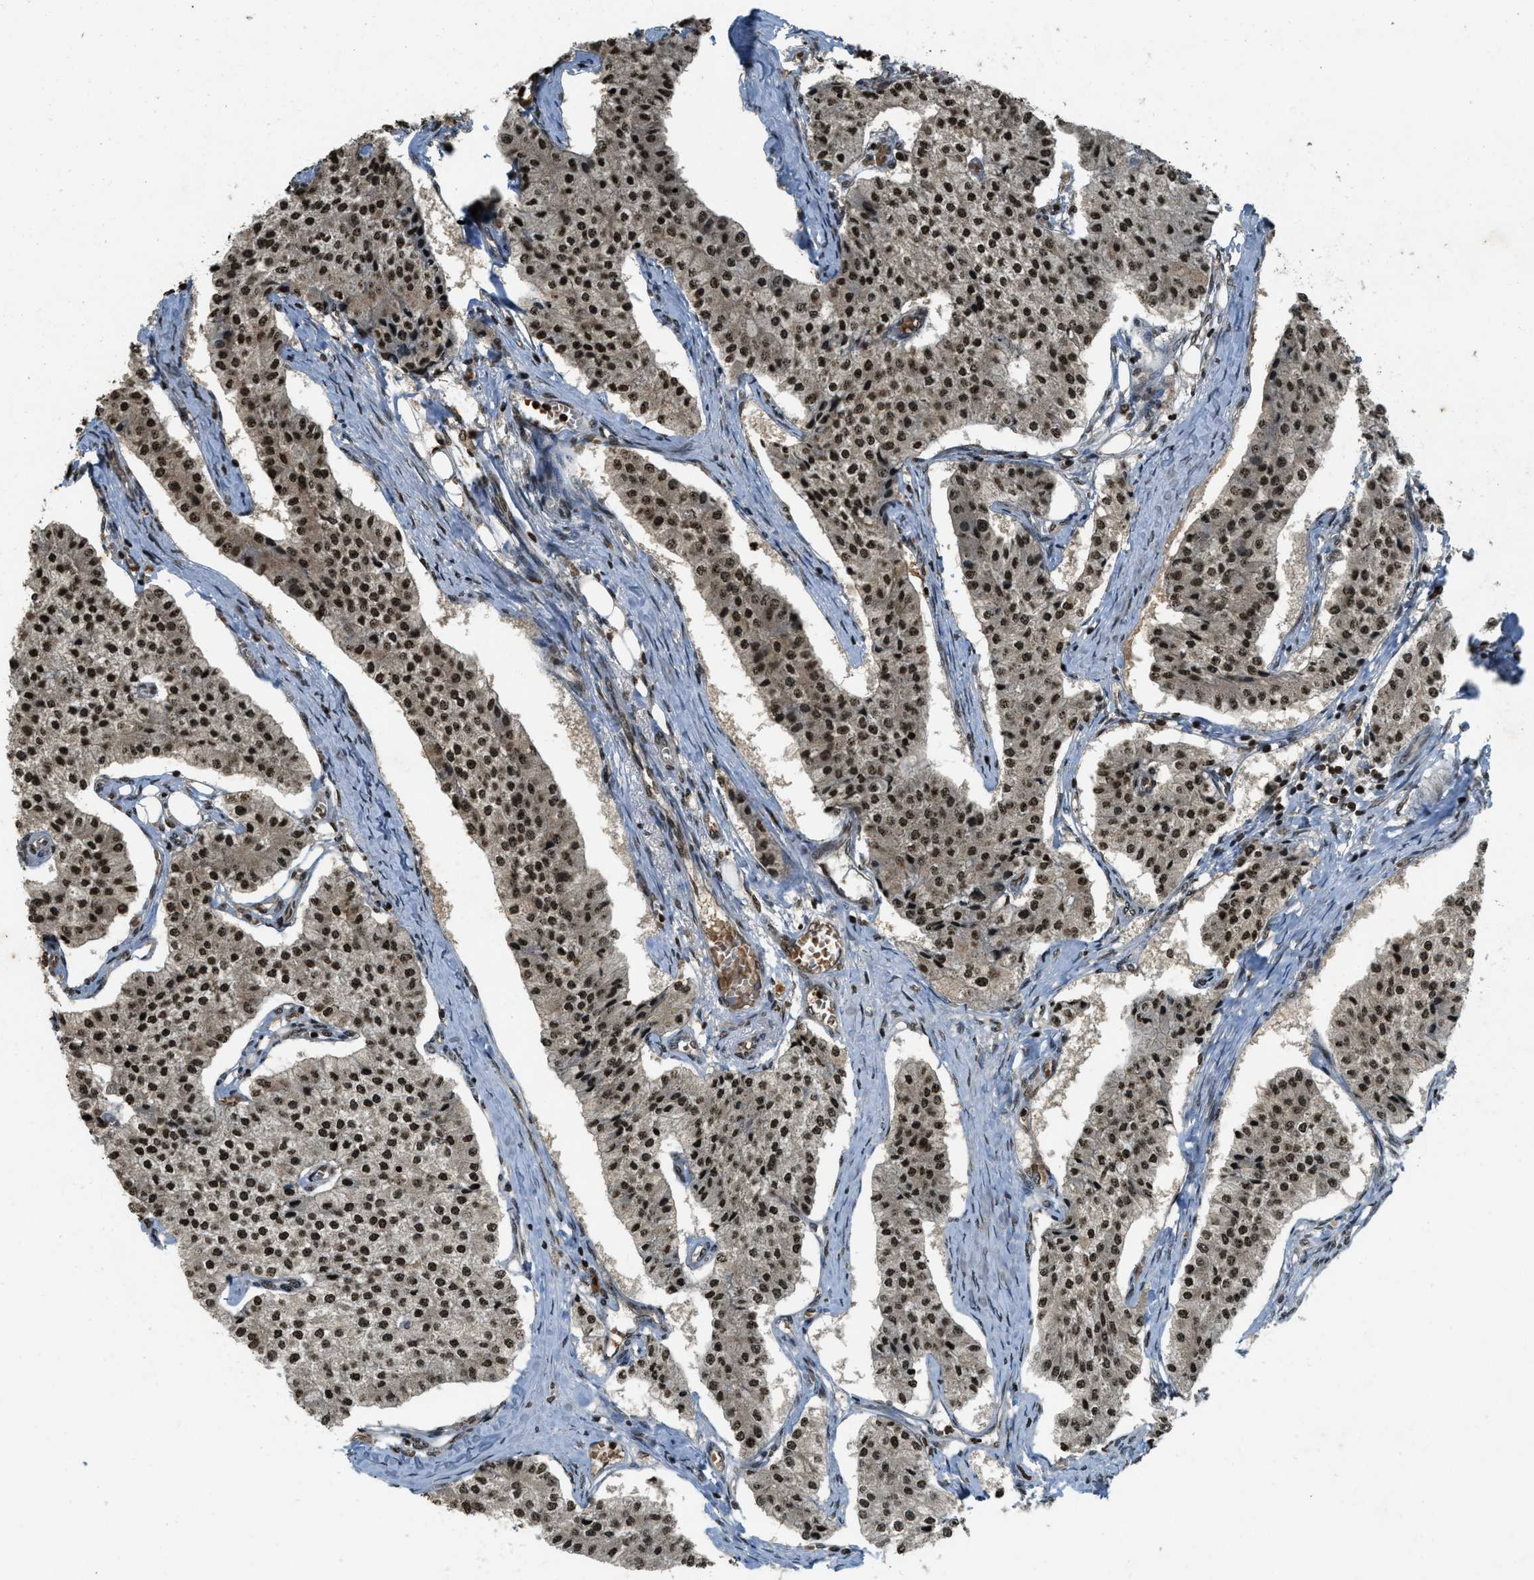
{"staining": {"intensity": "strong", "quantity": ">75%", "location": "nuclear"}, "tissue": "carcinoid", "cell_type": "Tumor cells", "image_type": "cancer", "snomed": [{"axis": "morphology", "description": "Carcinoid, malignant, NOS"}, {"axis": "topography", "description": "Colon"}], "caption": "An IHC photomicrograph of tumor tissue is shown. Protein staining in brown labels strong nuclear positivity in carcinoid within tumor cells.", "gene": "SIAH1", "patient": {"sex": "female", "age": 52}}